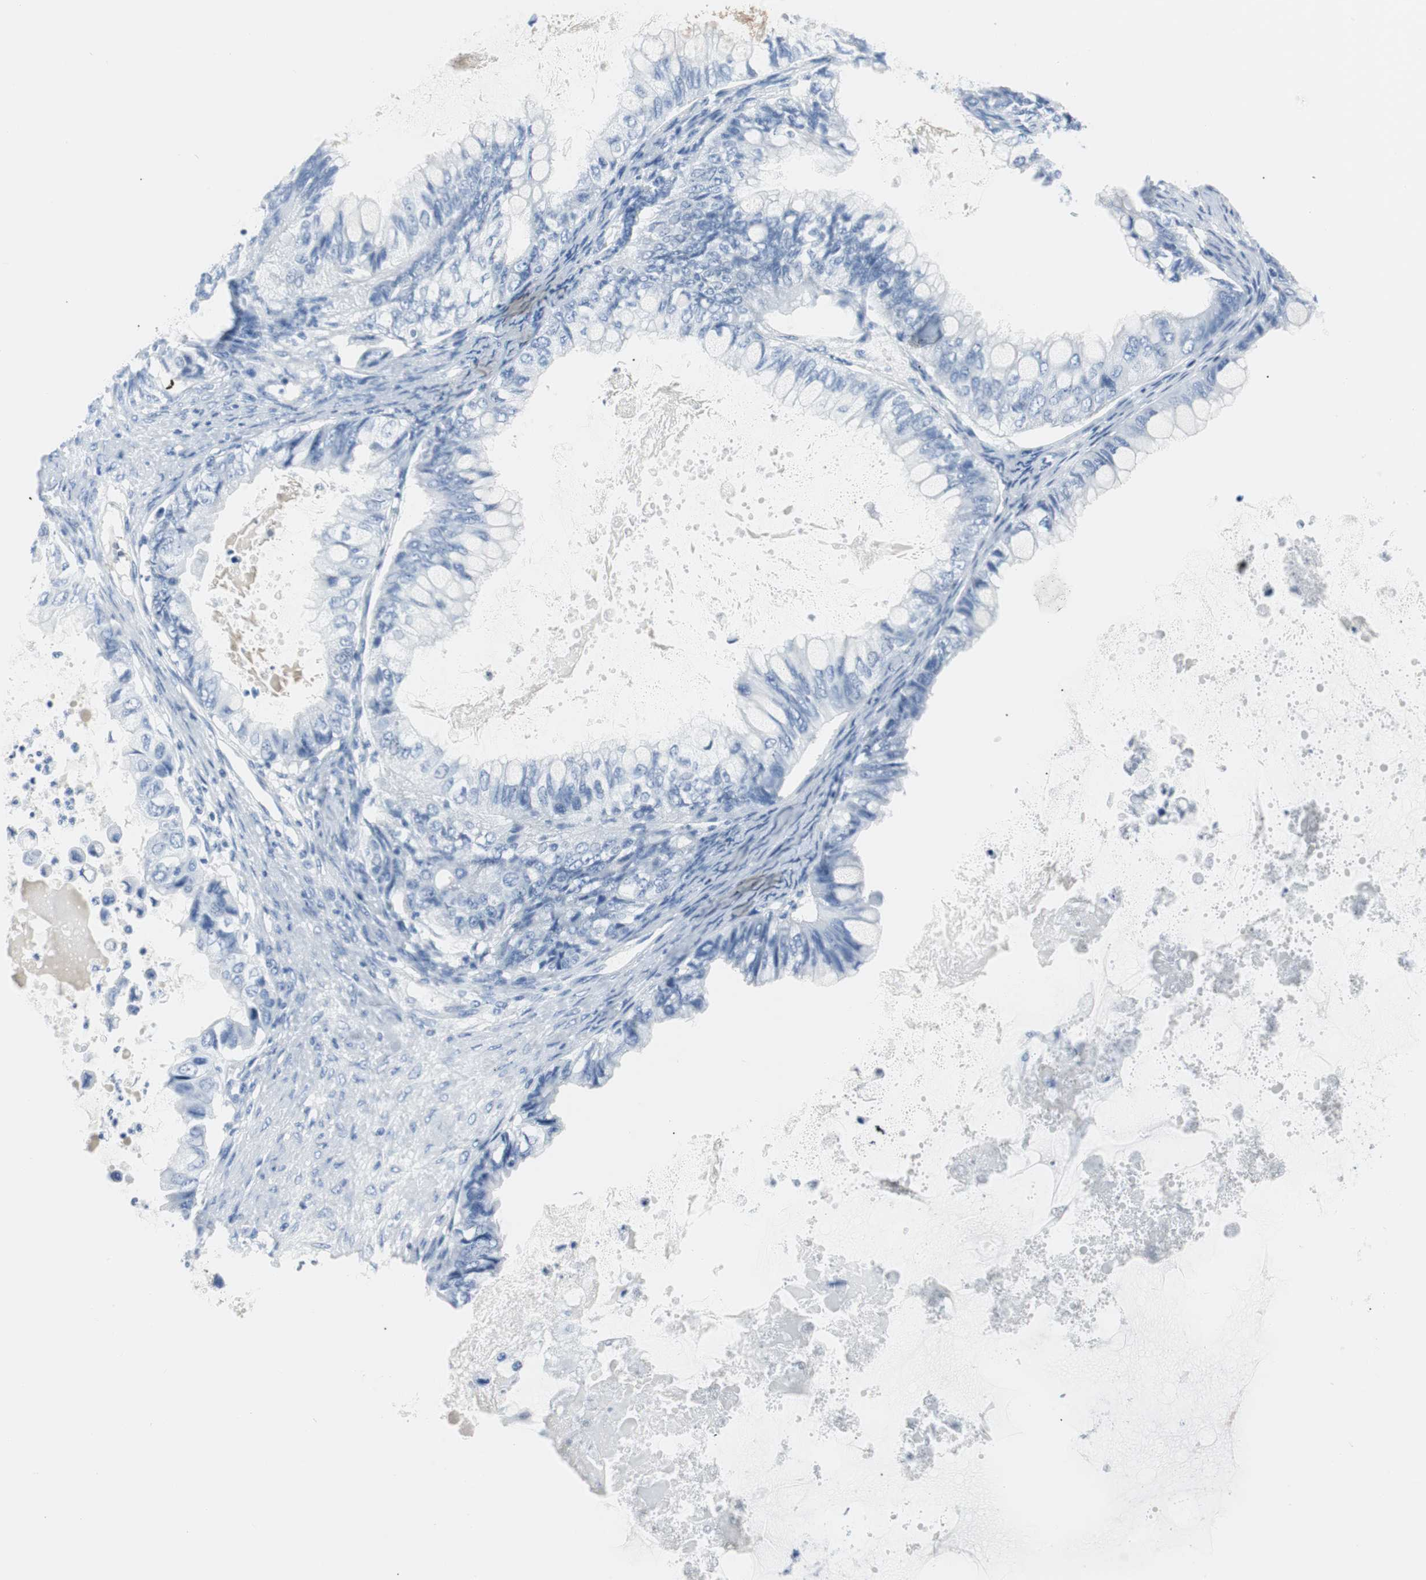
{"staining": {"intensity": "negative", "quantity": "none", "location": "none"}, "tissue": "ovarian cancer", "cell_type": "Tumor cells", "image_type": "cancer", "snomed": [{"axis": "morphology", "description": "Cystadenocarcinoma, mucinous, NOS"}, {"axis": "topography", "description": "Ovary"}], "caption": "Ovarian mucinous cystadenocarcinoma stained for a protein using IHC demonstrates no staining tumor cells.", "gene": "GAP43", "patient": {"sex": "female", "age": 80}}